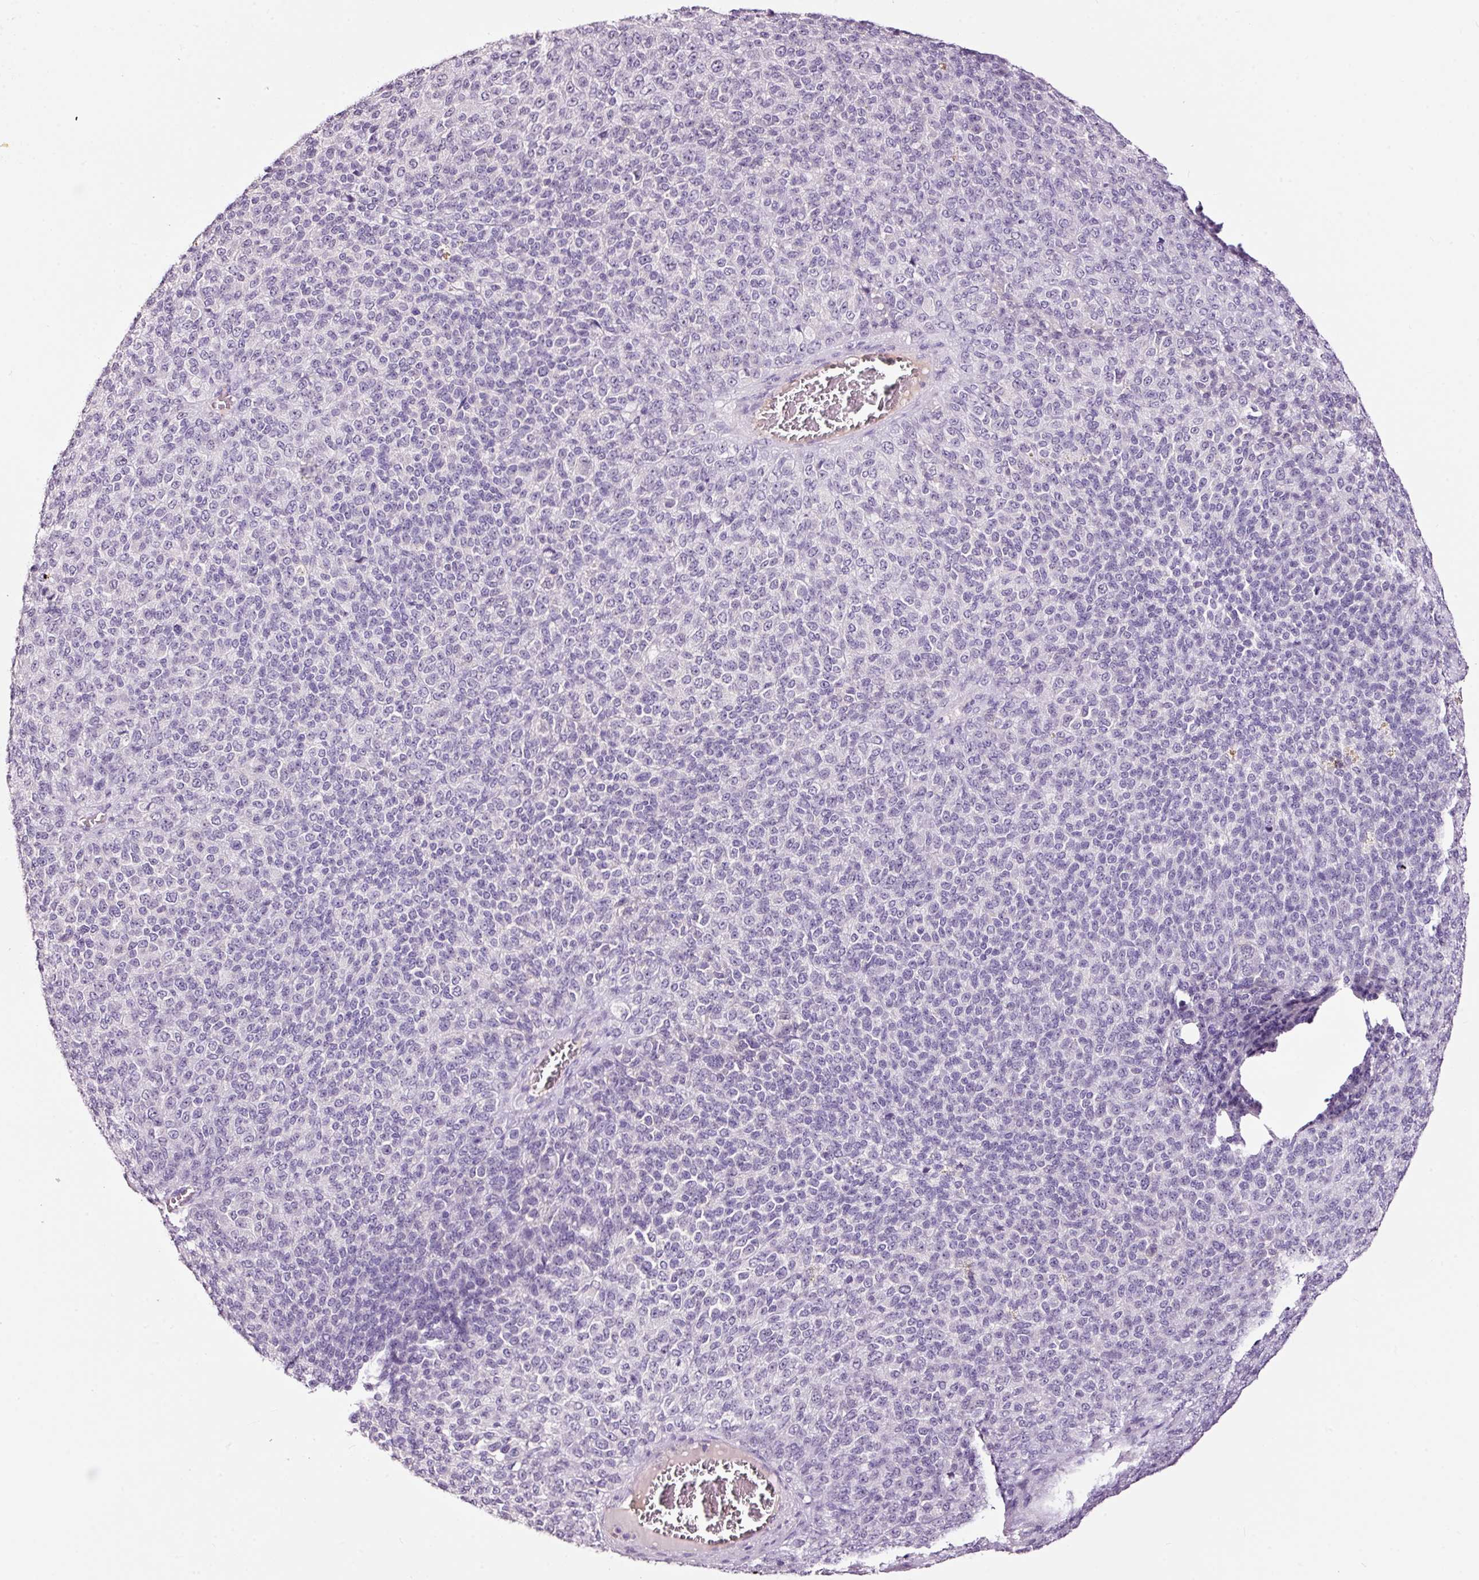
{"staining": {"intensity": "negative", "quantity": "none", "location": "none"}, "tissue": "melanoma", "cell_type": "Tumor cells", "image_type": "cancer", "snomed": [{"axis": "morphology", "description": "Malignant melanoma, Metastatic site"}, {"axis": "topography", "description": "Brain"}], "caption": "This is an IHC photomicrograph of human malignant melanoma (metastatic site). There is no staining in tumor cells.", "gene": "LAMP3", "patient": {"sex": "female", "age": 56}}